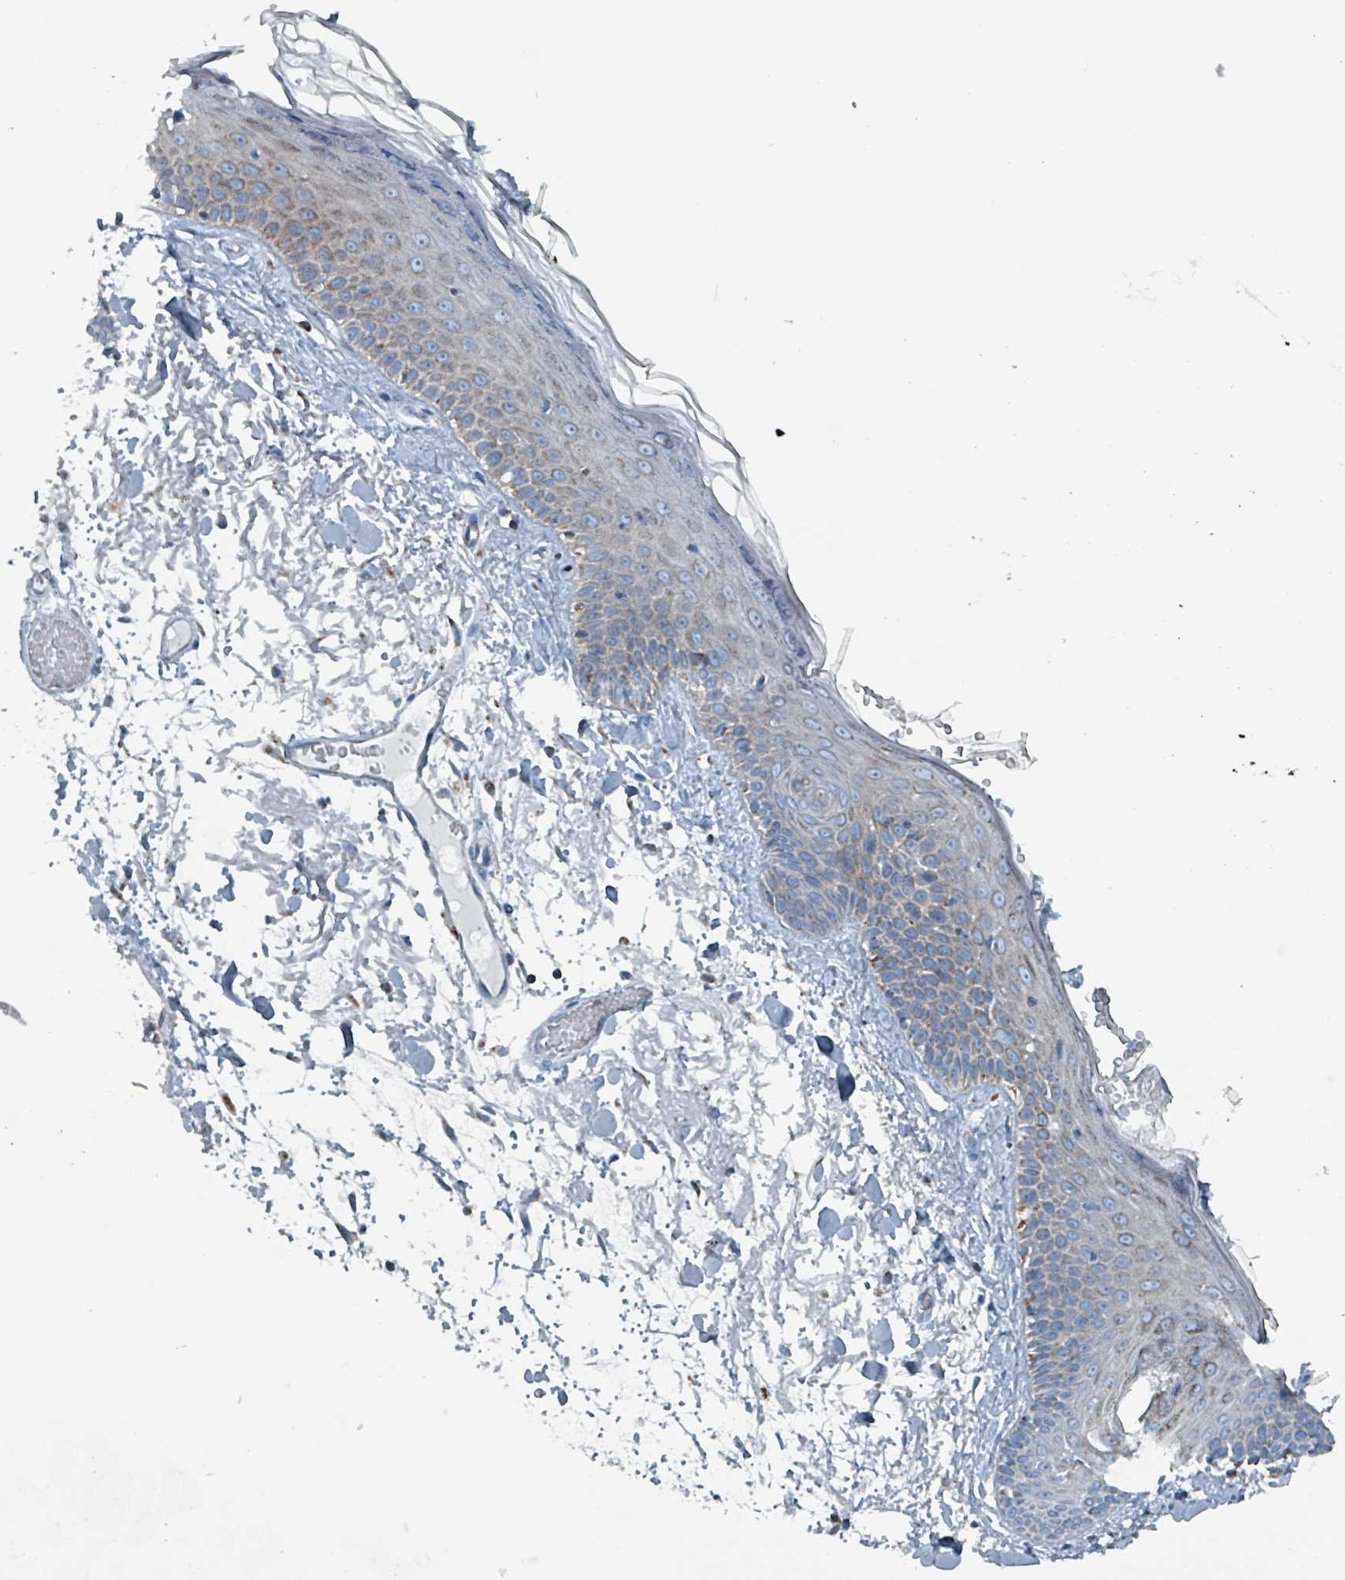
{"staining": {"intensity": "negative", "quantity": "none", "location": "none"}, "tissue": "skin", "cell_type": "Fibroblasts", "image_type": "normal", "snomed": [{"axis": "morphology", "description": "Normal tissue, NOS"}, {"axis": "topography", "description": "Skin"}], "caption": "The histopathology image reveals no staining of fibroblasts in normal skin.", "gene": "ABHD18", "patient": {"sex": "male", "age": 79}}